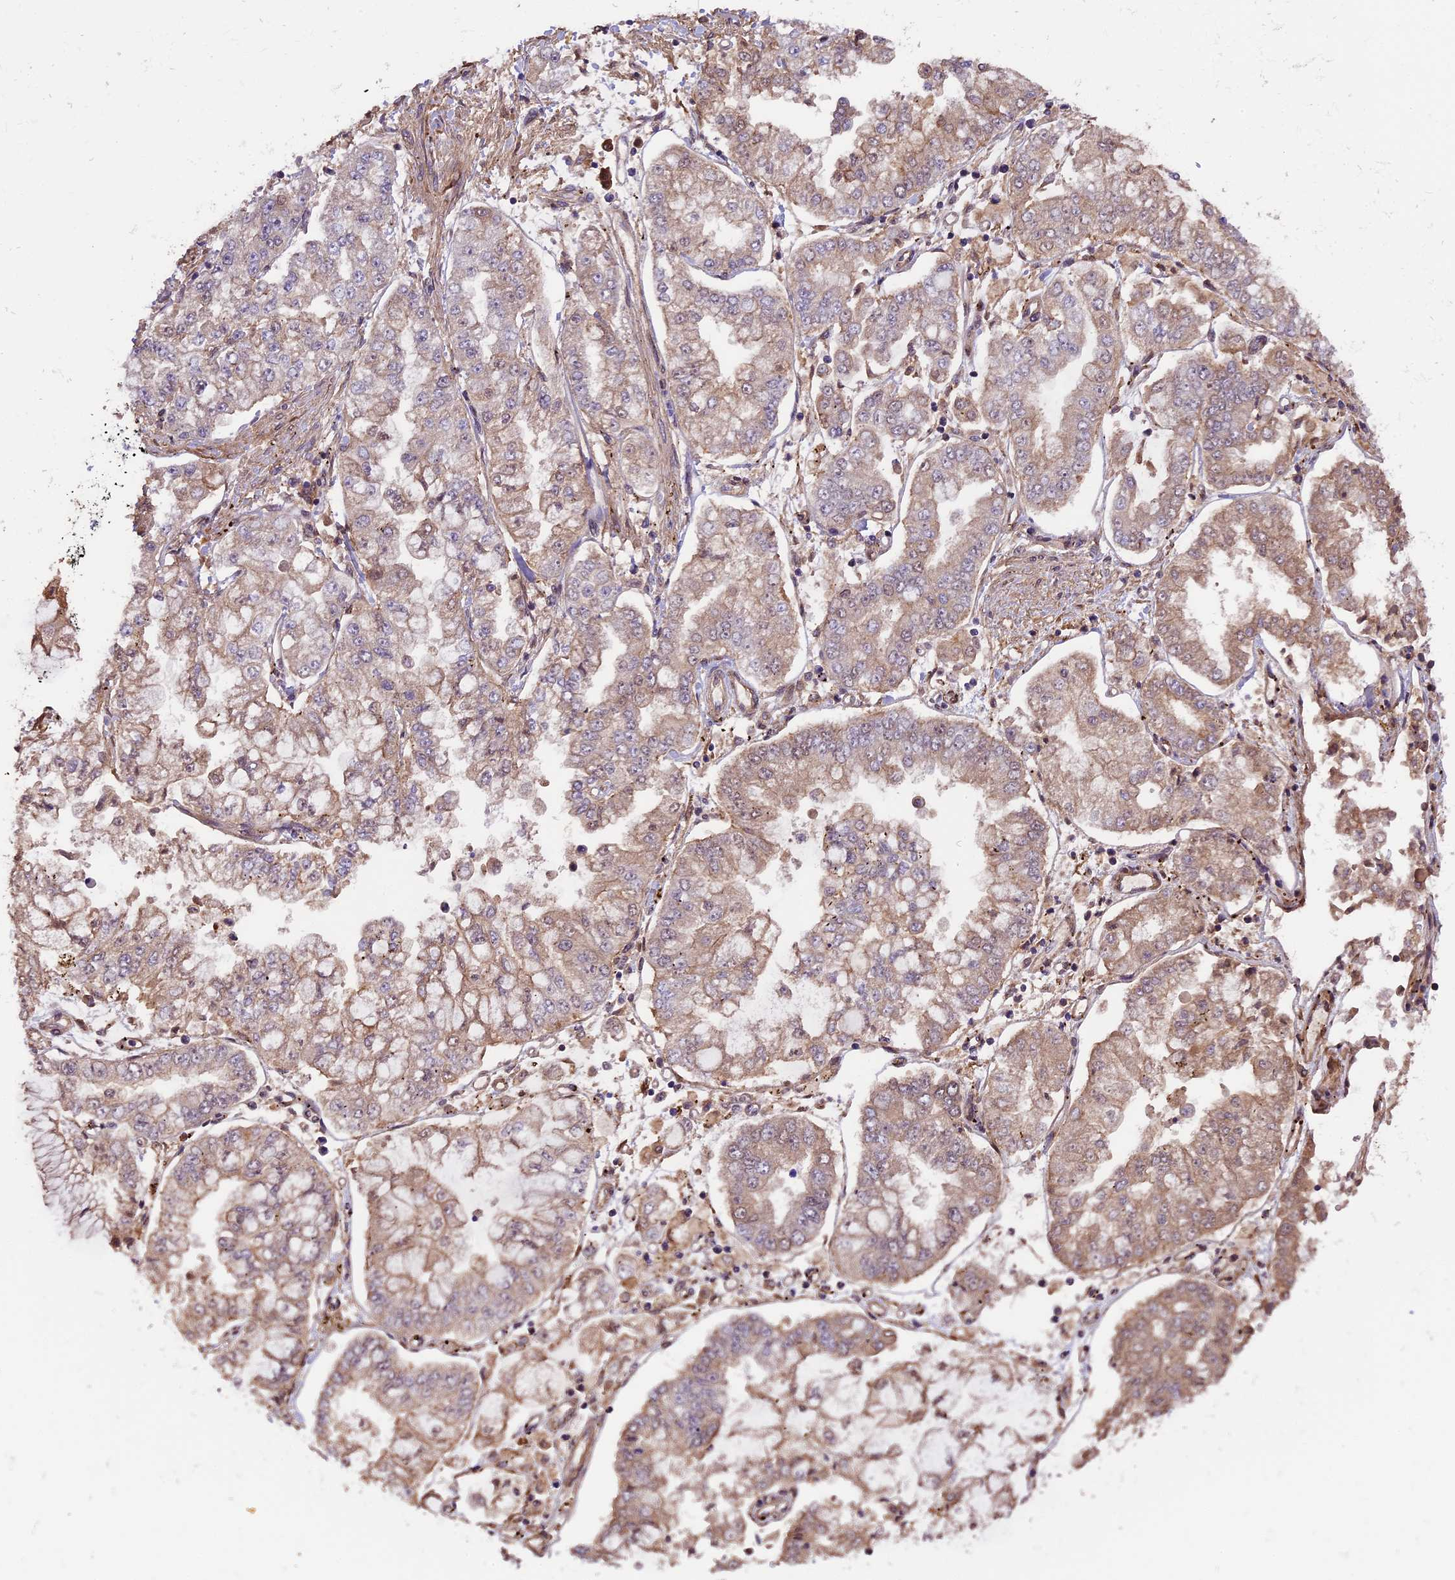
{"staining": {"intensity": "weak", "quantity": "25%-75%", "location": "cytoplasmic/membranous"}, "tissue": "stomach cancer", "cell_type": "Tumor cells", "image_type": "cancer", "snomed": [{"axis": "morphology", "description": "Adenocarcinoma, NOS"}, {"axis": "topography", "description": "Stomach"}], "caption": "Weak cytoplasmic/membranous protein staining is appreciated in approximately 25%-75% of tumor cells in adenocarcinoma (stomach).", "gene": "SETD6", "patient": {"sex": "male", "age": 76}}